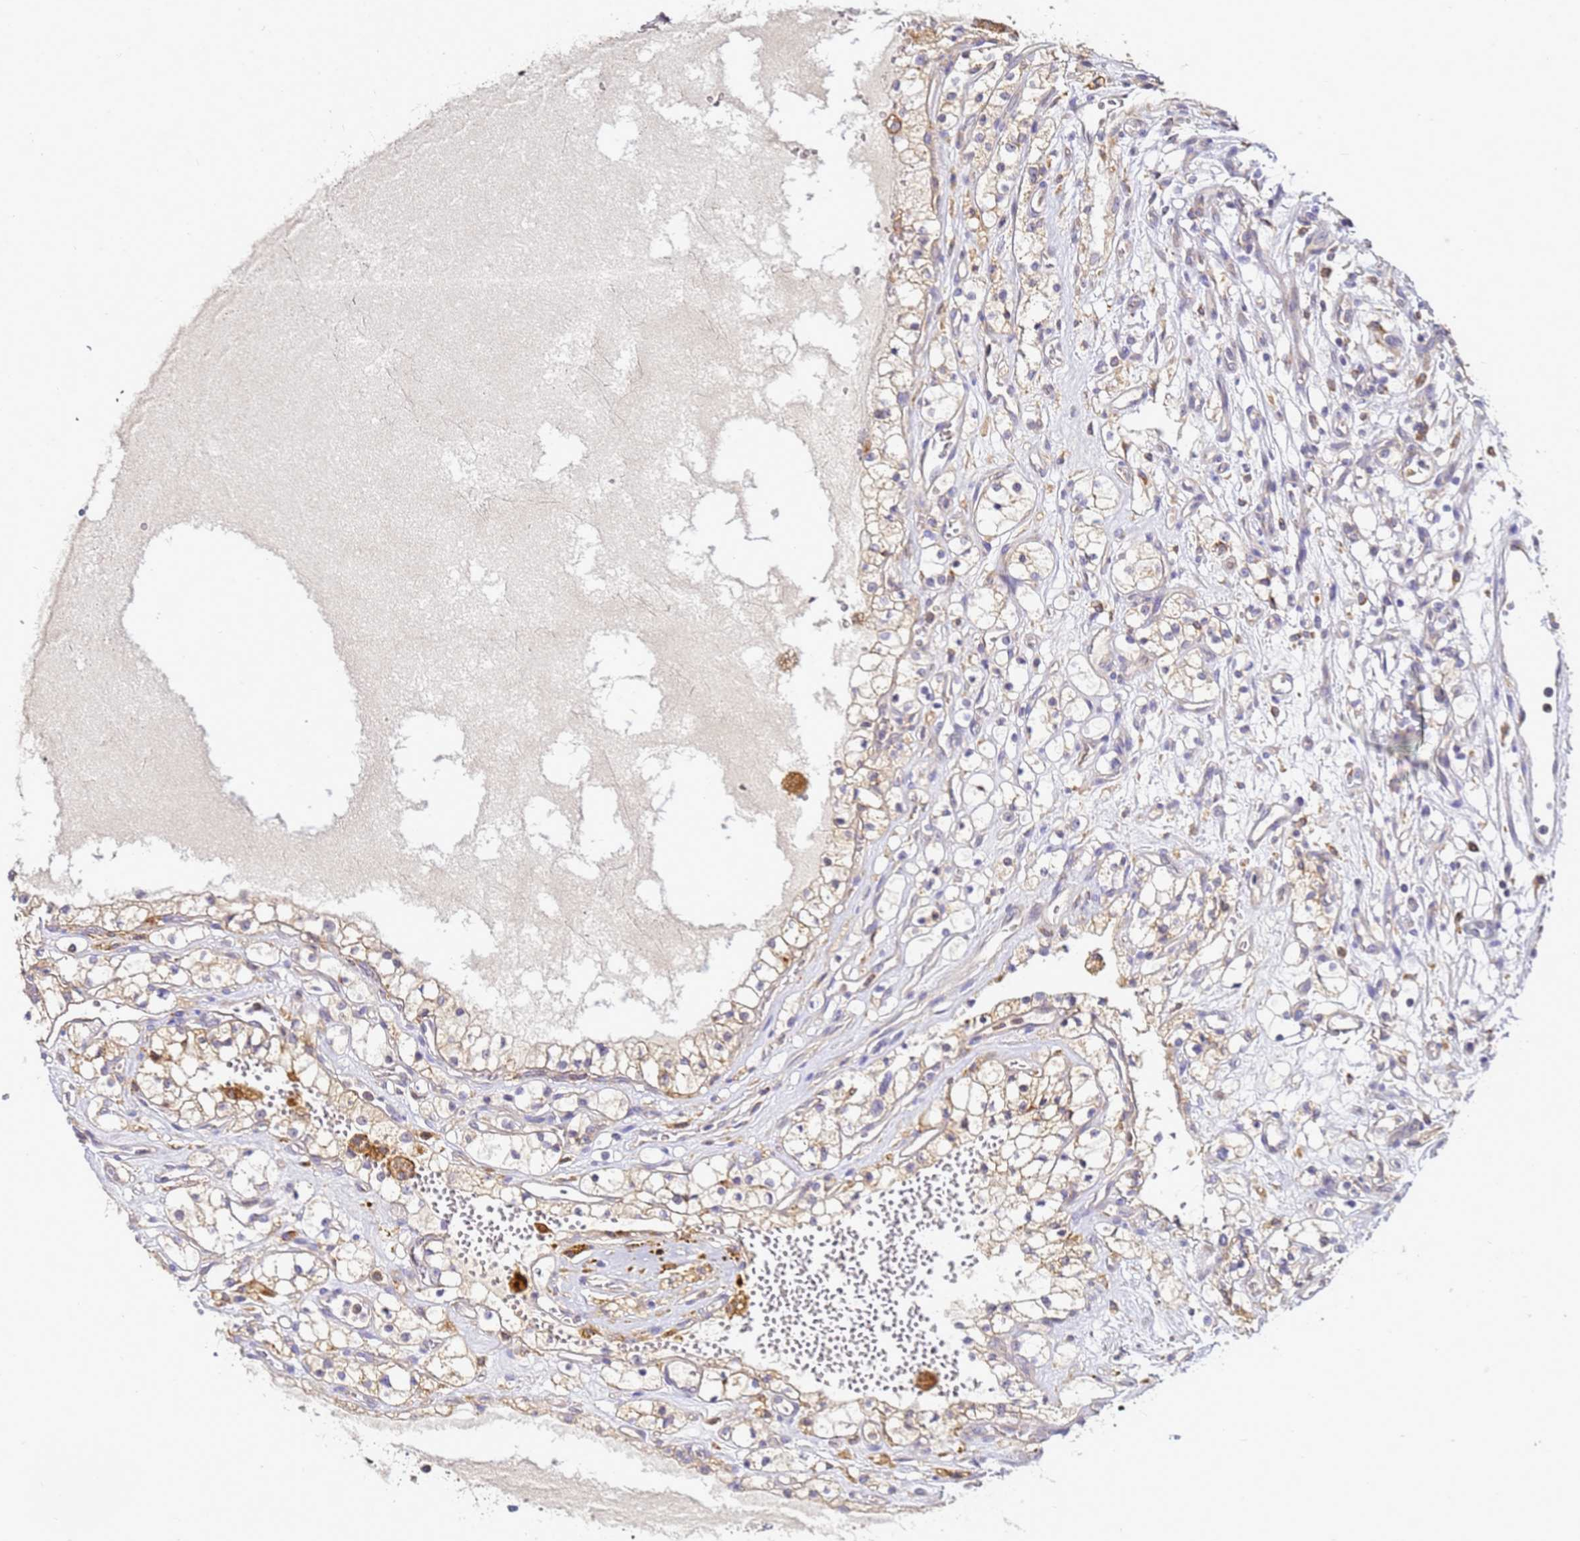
{"staining": {"intensity": "weak", "quantity": "25%-75%", "location": "cytoplasmic/membranous"}, "tissue": "renal cancer", "cell_type": "Tumor cells", "image_type": "cancer", "snomed": [{"axis": "morphology", "description": "Adenocarcinoma, NOS"}, {"axis": "topography", "description": "Kidney"}], "caption": "Protein staining reveals weak cytoplasmic/membranous staining in about 25%-75% of tumor cells in renal cancer. The protein is stained brown, and the nuclei are stained in blue (DAB IHC with brightfield microscopy, high magnification).", "gene": "ADPGK", "patient": {"sex": "female", "age": 69}}